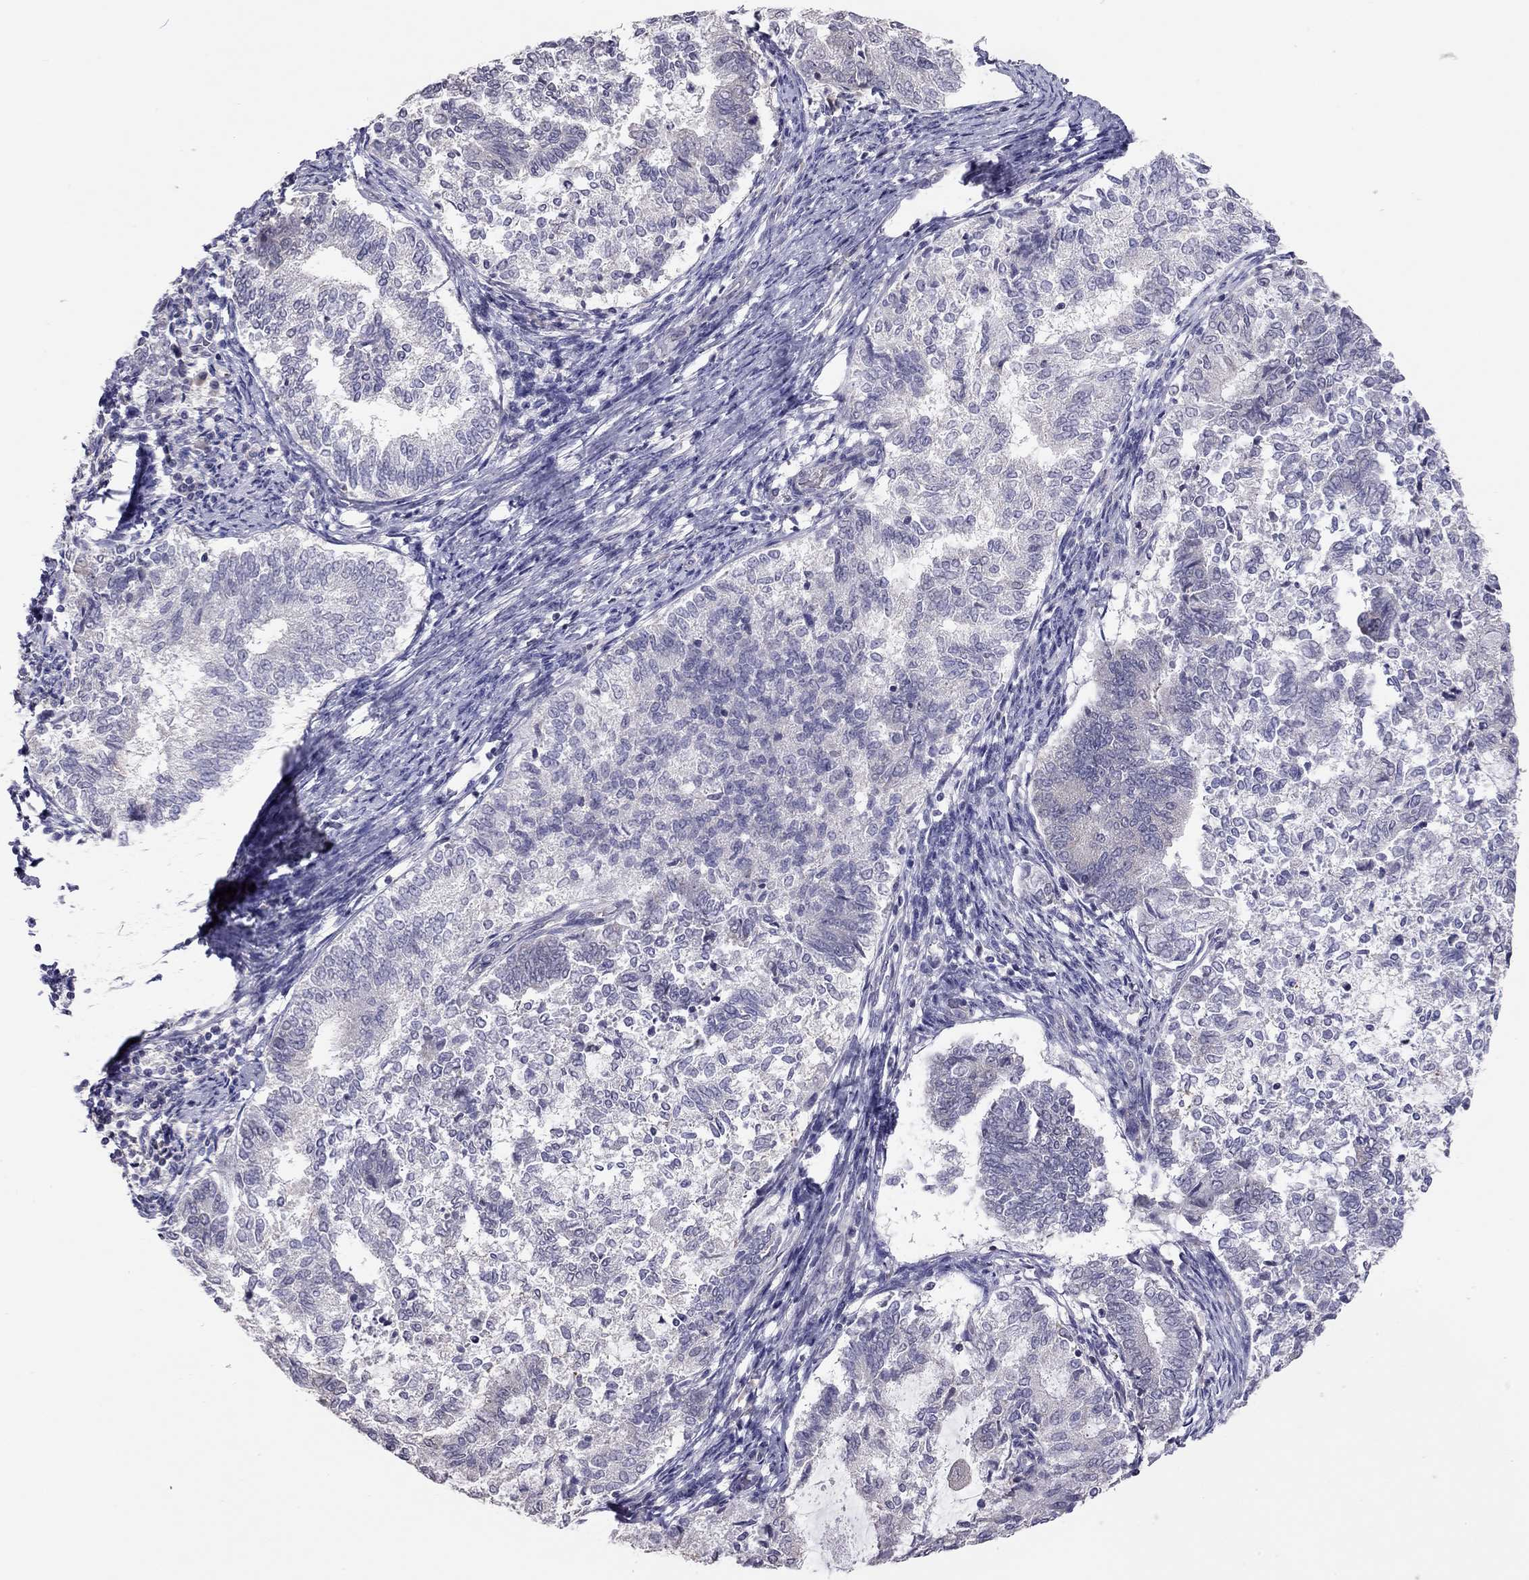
{"staining": {"intensity": "negative", "quantity": "none", "location": "none"}, "tissue": "endometrial cancer", "cell_type": "Tumor cells", "image_type": "cancer", "snomed": [{"axis": "morphology", "description": "Adenocarcinoma, NOS"}, {"axis": "topography", "description": "Endometrium"}], "caption": "Tumor cells show no significant expression in endometrial cancer (adenocarcinoma).", "gene": "HSF2BP", "patient": {"sex": "female", "age": 65}}